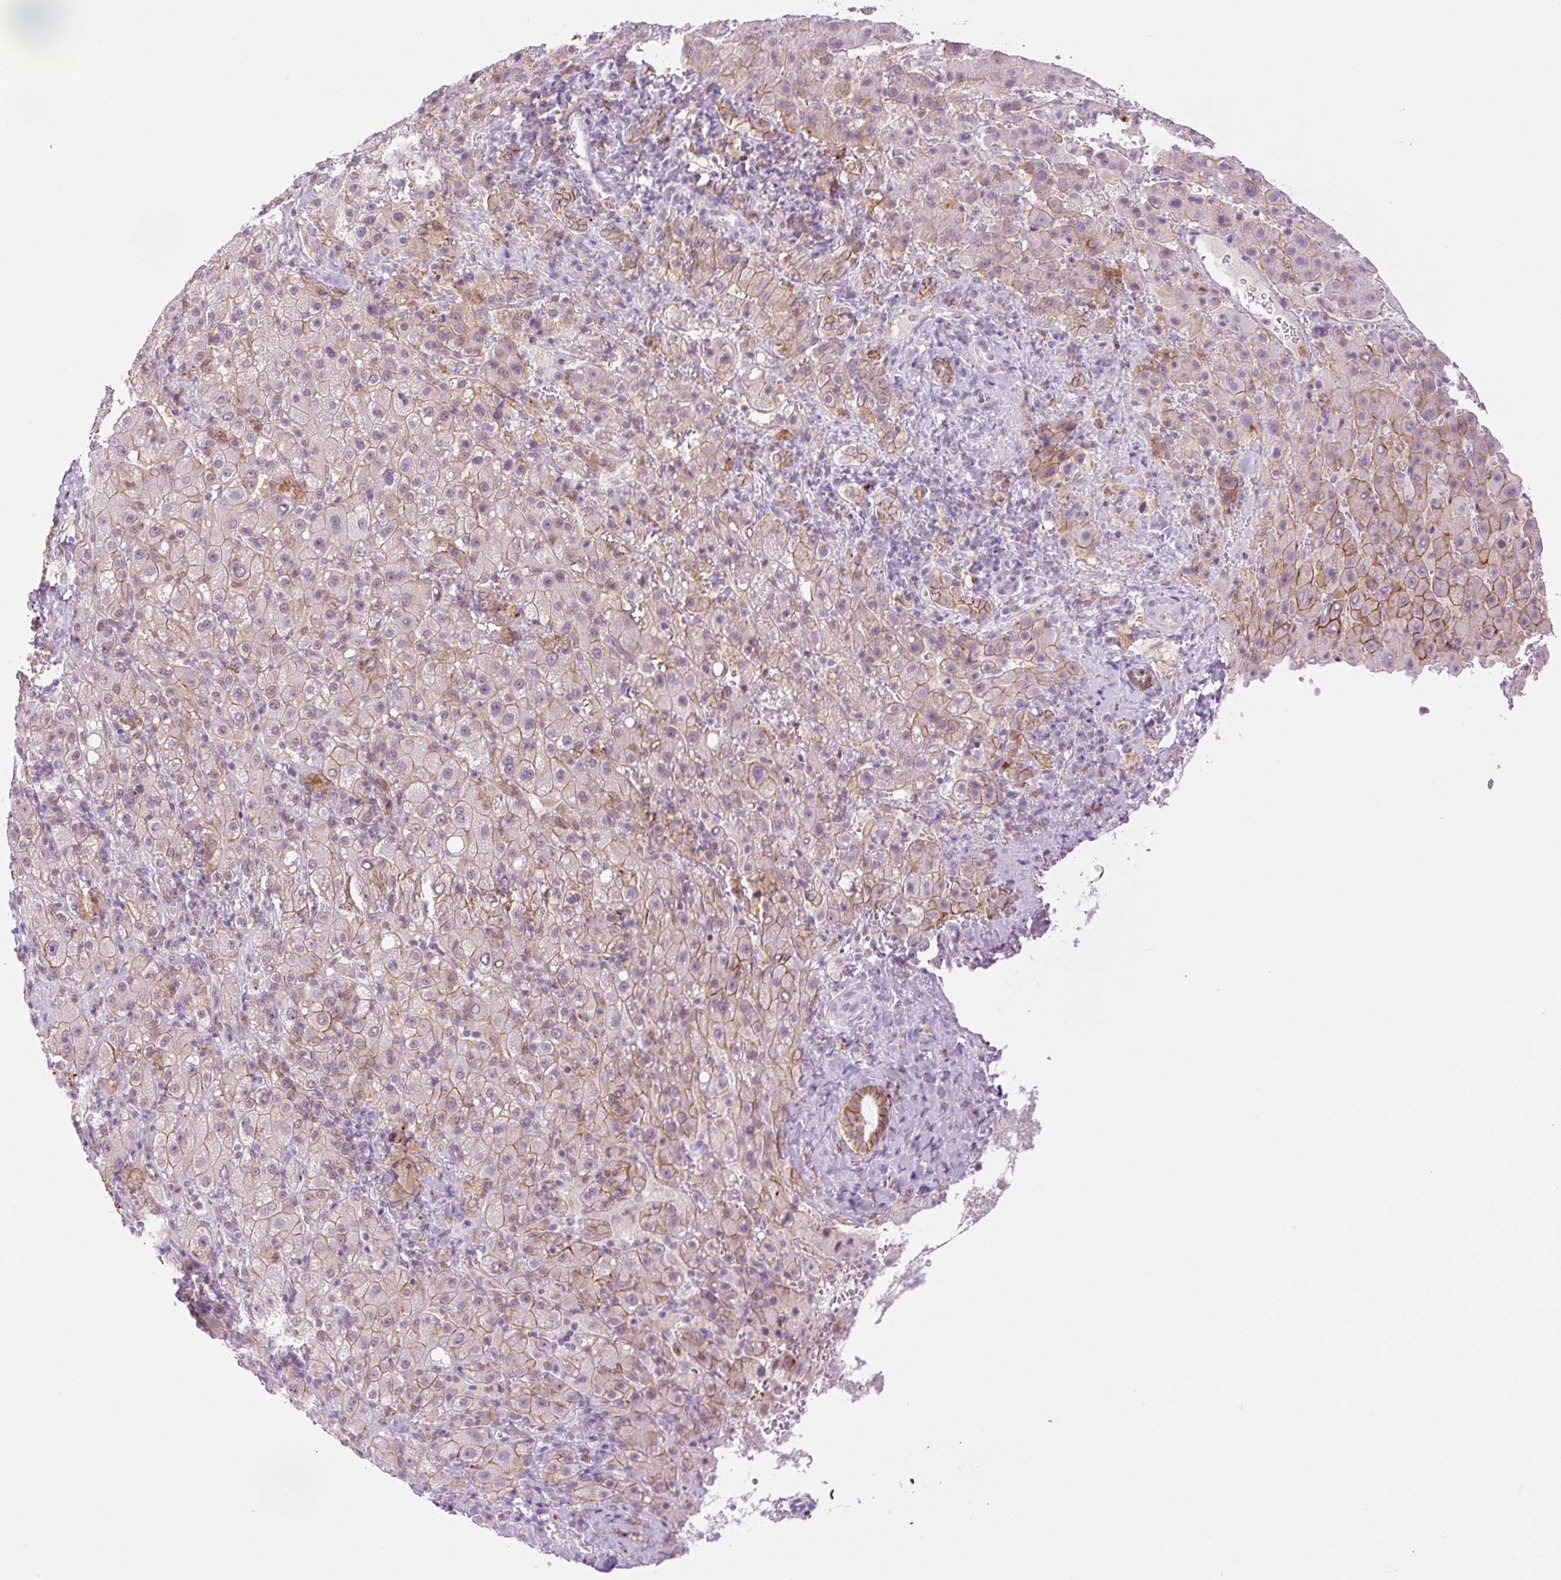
{"staining": {"intensity": "moderate", "quantity": "25%-75%", "location": "cytoplasmic/membranous"}, "tissue": "liver cancer", "cell_type": "Tumor cells", "image_type": "cancer", "snomed": [{"axis": "morphology", "description": "Carcinoma, Hepatocellular, NOS"}, {"axis": "topography", "description": "Liver"}], "caption": "This is an image of IHC staining of liver cancer, which shows moderate positivity in the cytoplasmic/membranous of tumor cells.", "gene": "PALM3", "patient": {"sex": "female", "age": 58}}